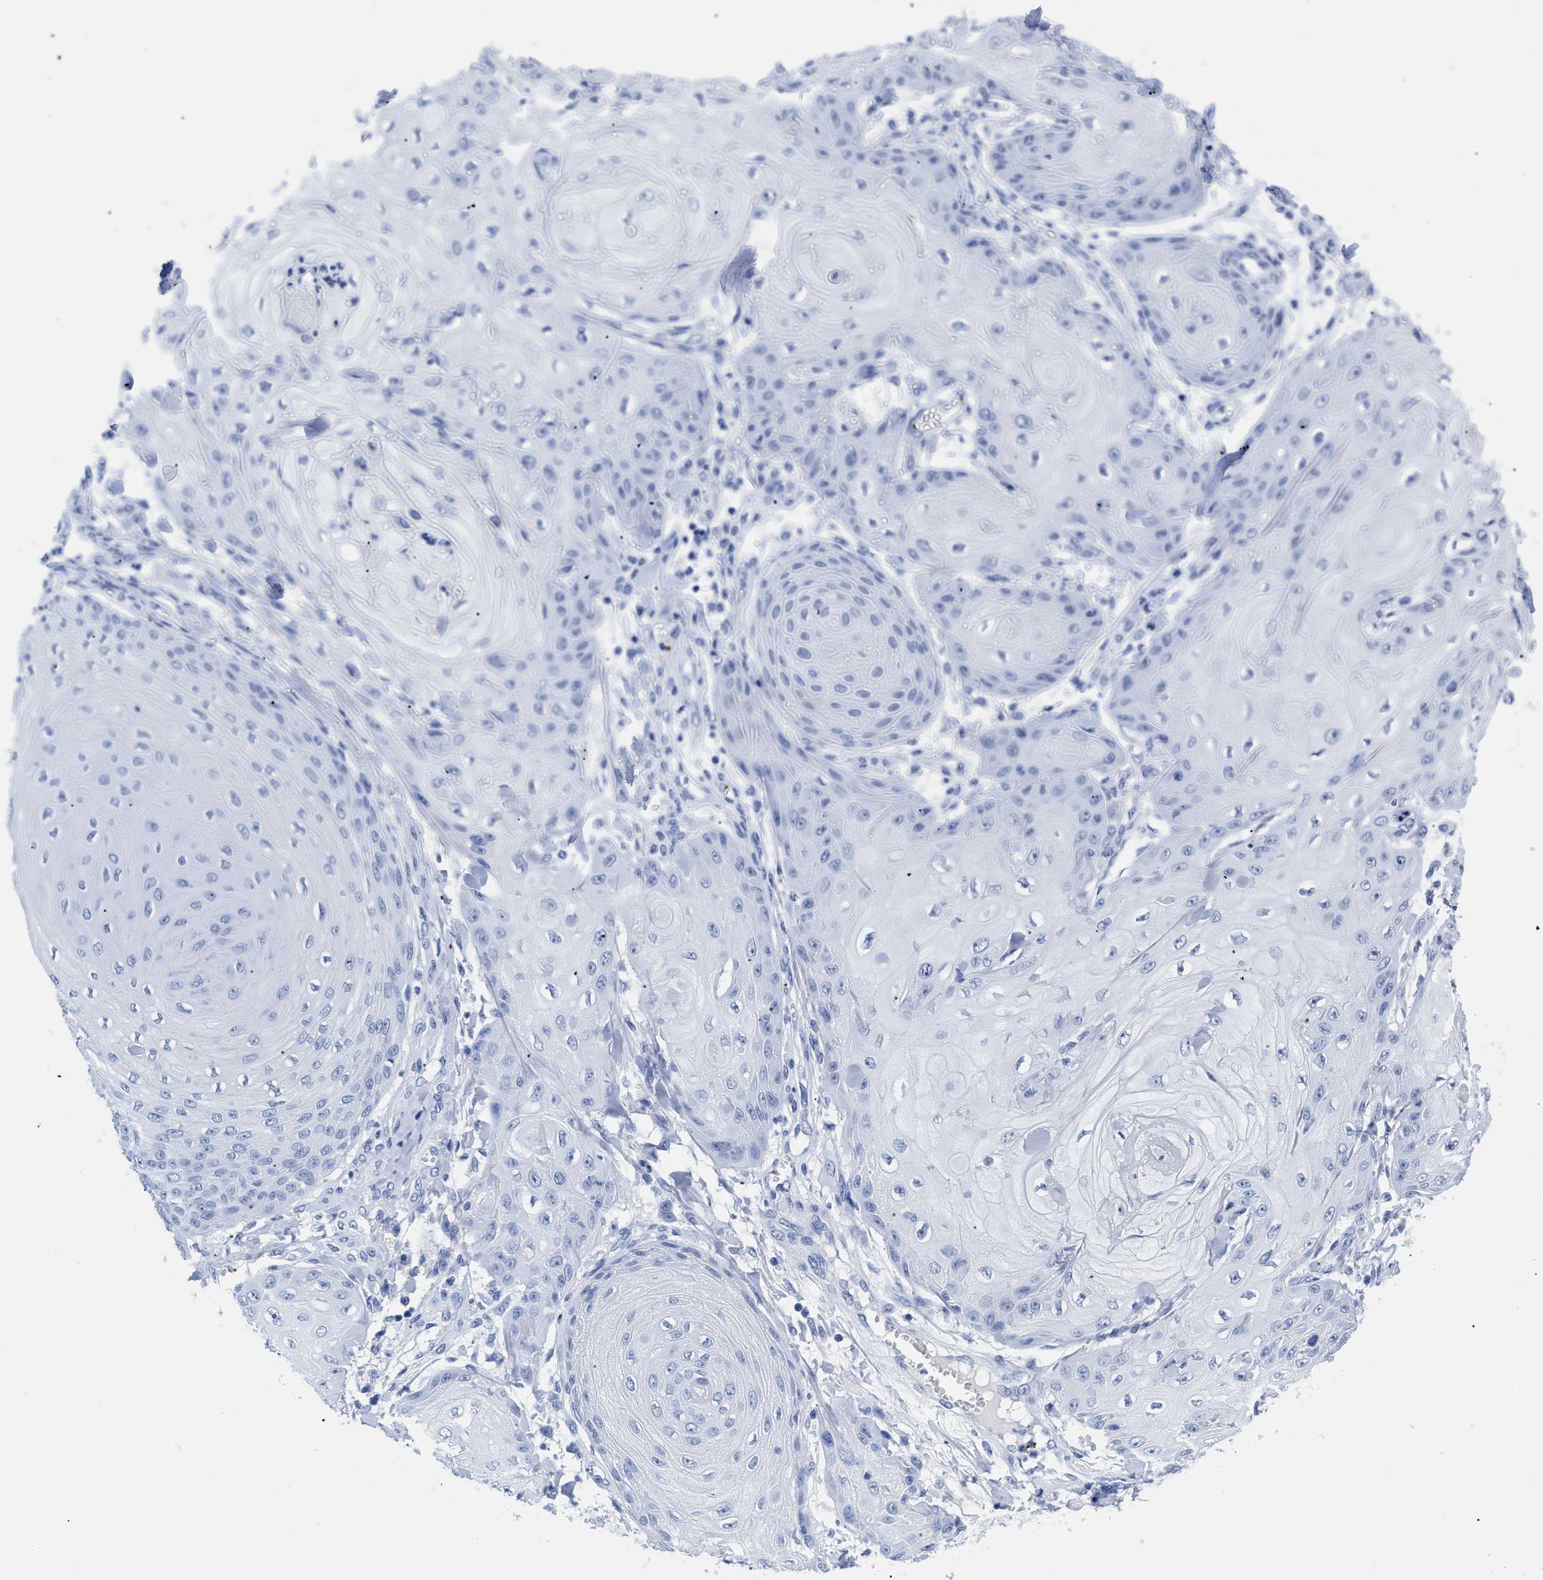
{"staining": {"intensity": "negative", "quantity": "none", "location": "none"}, "tissue": "skin cancer", "cell_type": "Tumor cells", "image_type": "cancer", "snomed": [{"axis": "morphology", "description": "Squamous cell carcinoma, NOS"}, {"axis": "topography", "description": "Skin"}], "caption": "This is an IHC photomicrograph of skin cancer (squamous cell carcinoma). There is no staining in tumor cells.", "gene": "TREML1", "patient": {"sex": "male", "age": 74}}